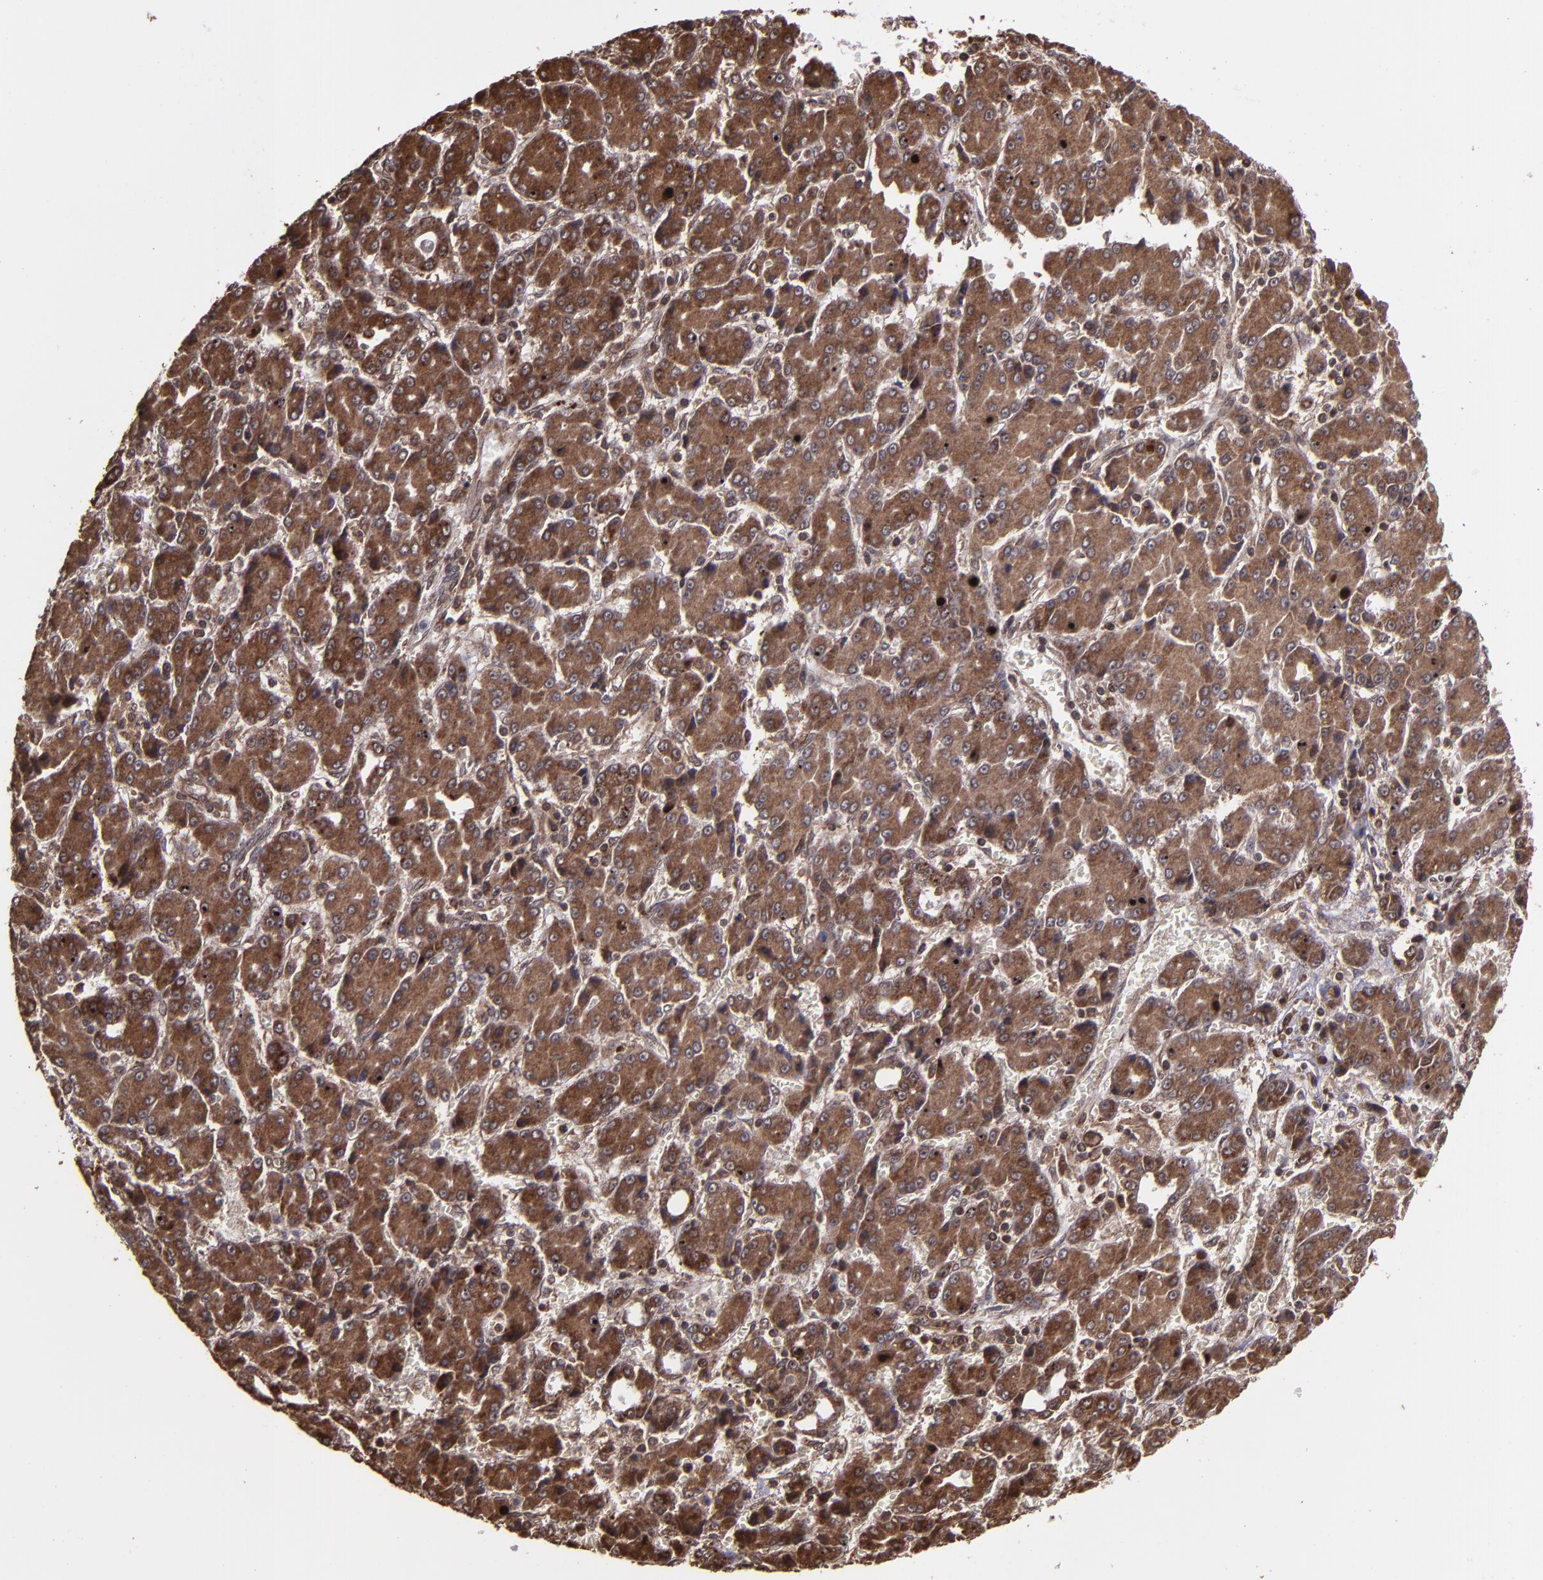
{"staining": {"intensity": "strong", "quantity": ">75%", "location": "cytoplasmic/membranous,nuclear"}, "tissue": "liver cancer", "cell_type": "Tumor cells", "image_type": "cancer", "snomed": [{"axis": "morphology", "description": "Carcinoma, Hepatocellular, NOS"}, {"axis": "topography", "description": "Liver"}], "caption": "Immunohistochemical staining of liver cancer (hepatocellular carcinoma) shows strong cytoplasmic/membranous and nuclear protein expression in approximately >75% of tumor cells.", "gene": "EIF4ENIF1", "patient": {"sex": "male", "age": 69}}